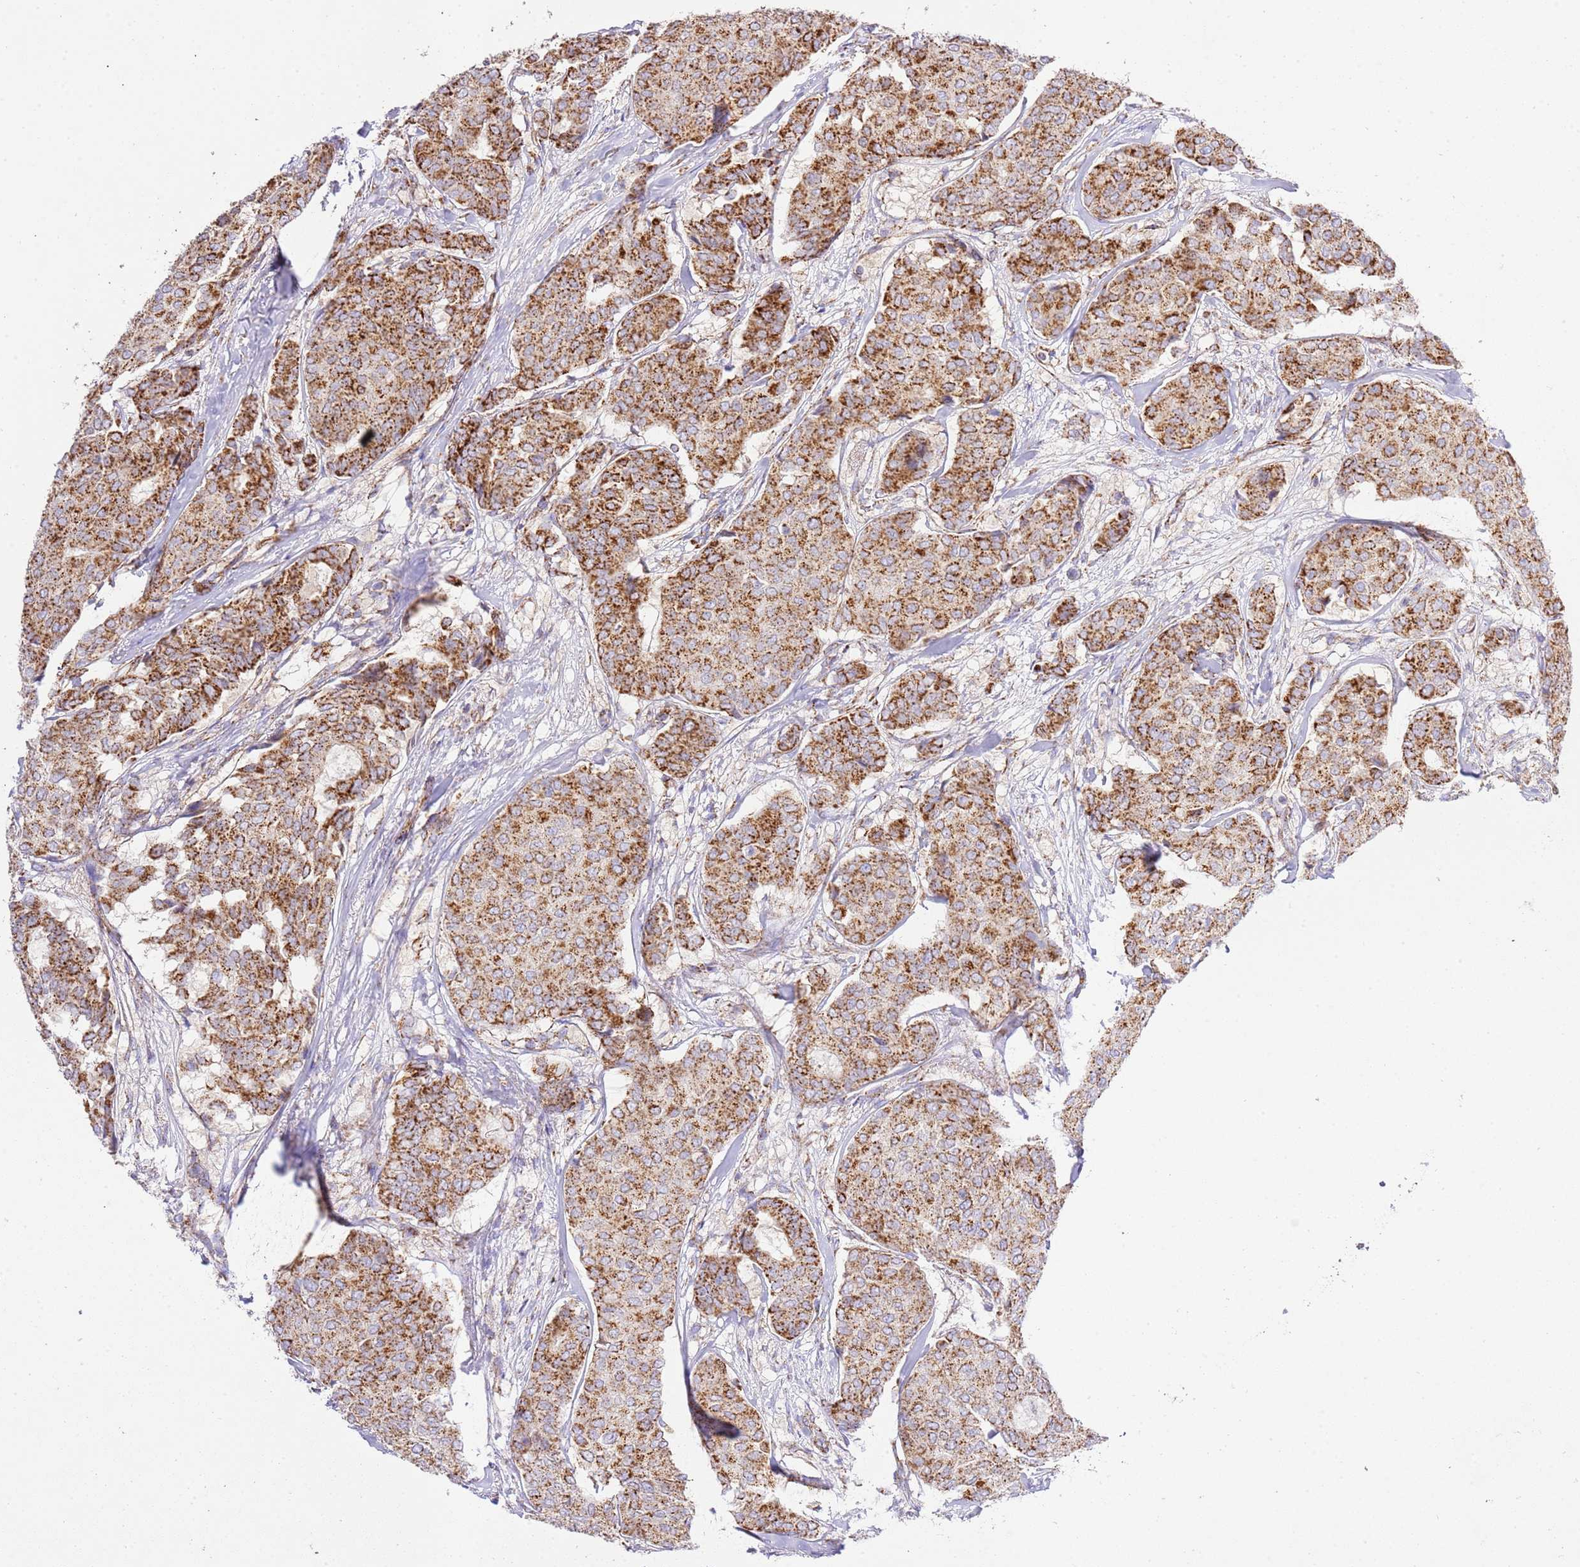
{"staining": {"intensity": "strong", "quantity": ">75%", "location": "cytoplasmic/membranous"}, "tissue": "breast cancer", "cell_type": "Tumor cells", "image_type": "cancer", "snomed": [{"axis": "morphology", "description": "Duct carcinoma"}, {"axis": "topography", "description": "Breast"}], "caption": "The image demonstrates a brown stain indicating the presence of a protein in the cytoplasmic/membranous of tumor cells in breast cancer.", "gene": "ZBTB39", "patient": {"sex": "female", "age": 75}}